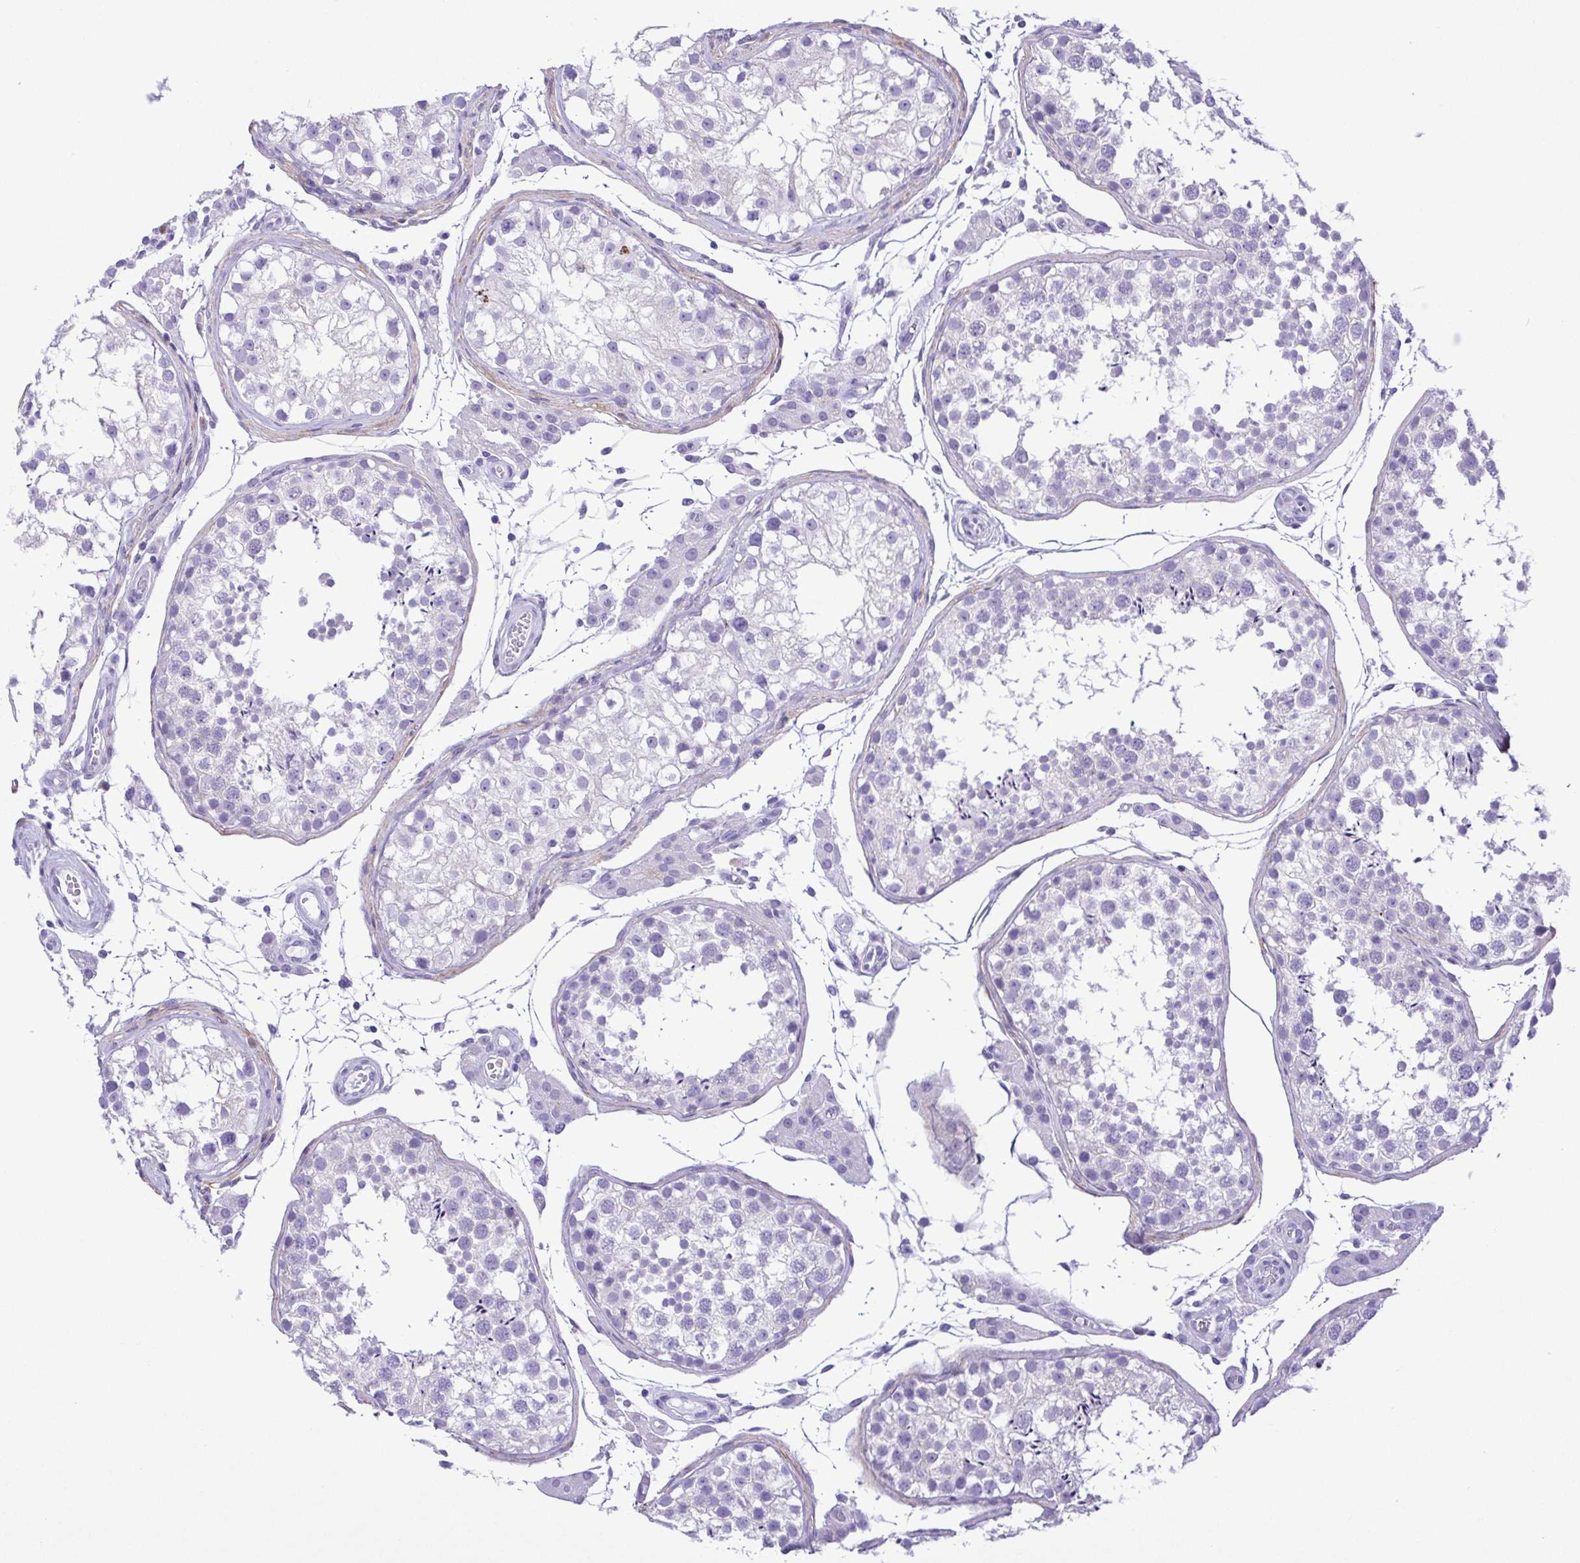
{"staining": {"intensity": "negative", "quantity": "none", "location": "none"}, "tissue": "testis", "cell_type": "Cells in seminiferous ducts", "image_type": "normal", "snomed": [{"axis": "morphology", "description": "Normal tissue, NOS"}, {"axis": "morphology", "description": "Seminoma, NOS"}, {"axis": "topography", "description": "Testis"}], "caption": "High power microscopy micrograph of an immunohistochemistry (IHC) image of normal testis, revealing no significant staining in cells in seminiferous ducts. Nuclei are stained in blue.", "gene": "PAK3", "patient": {"sex": "male", "age": 29}}